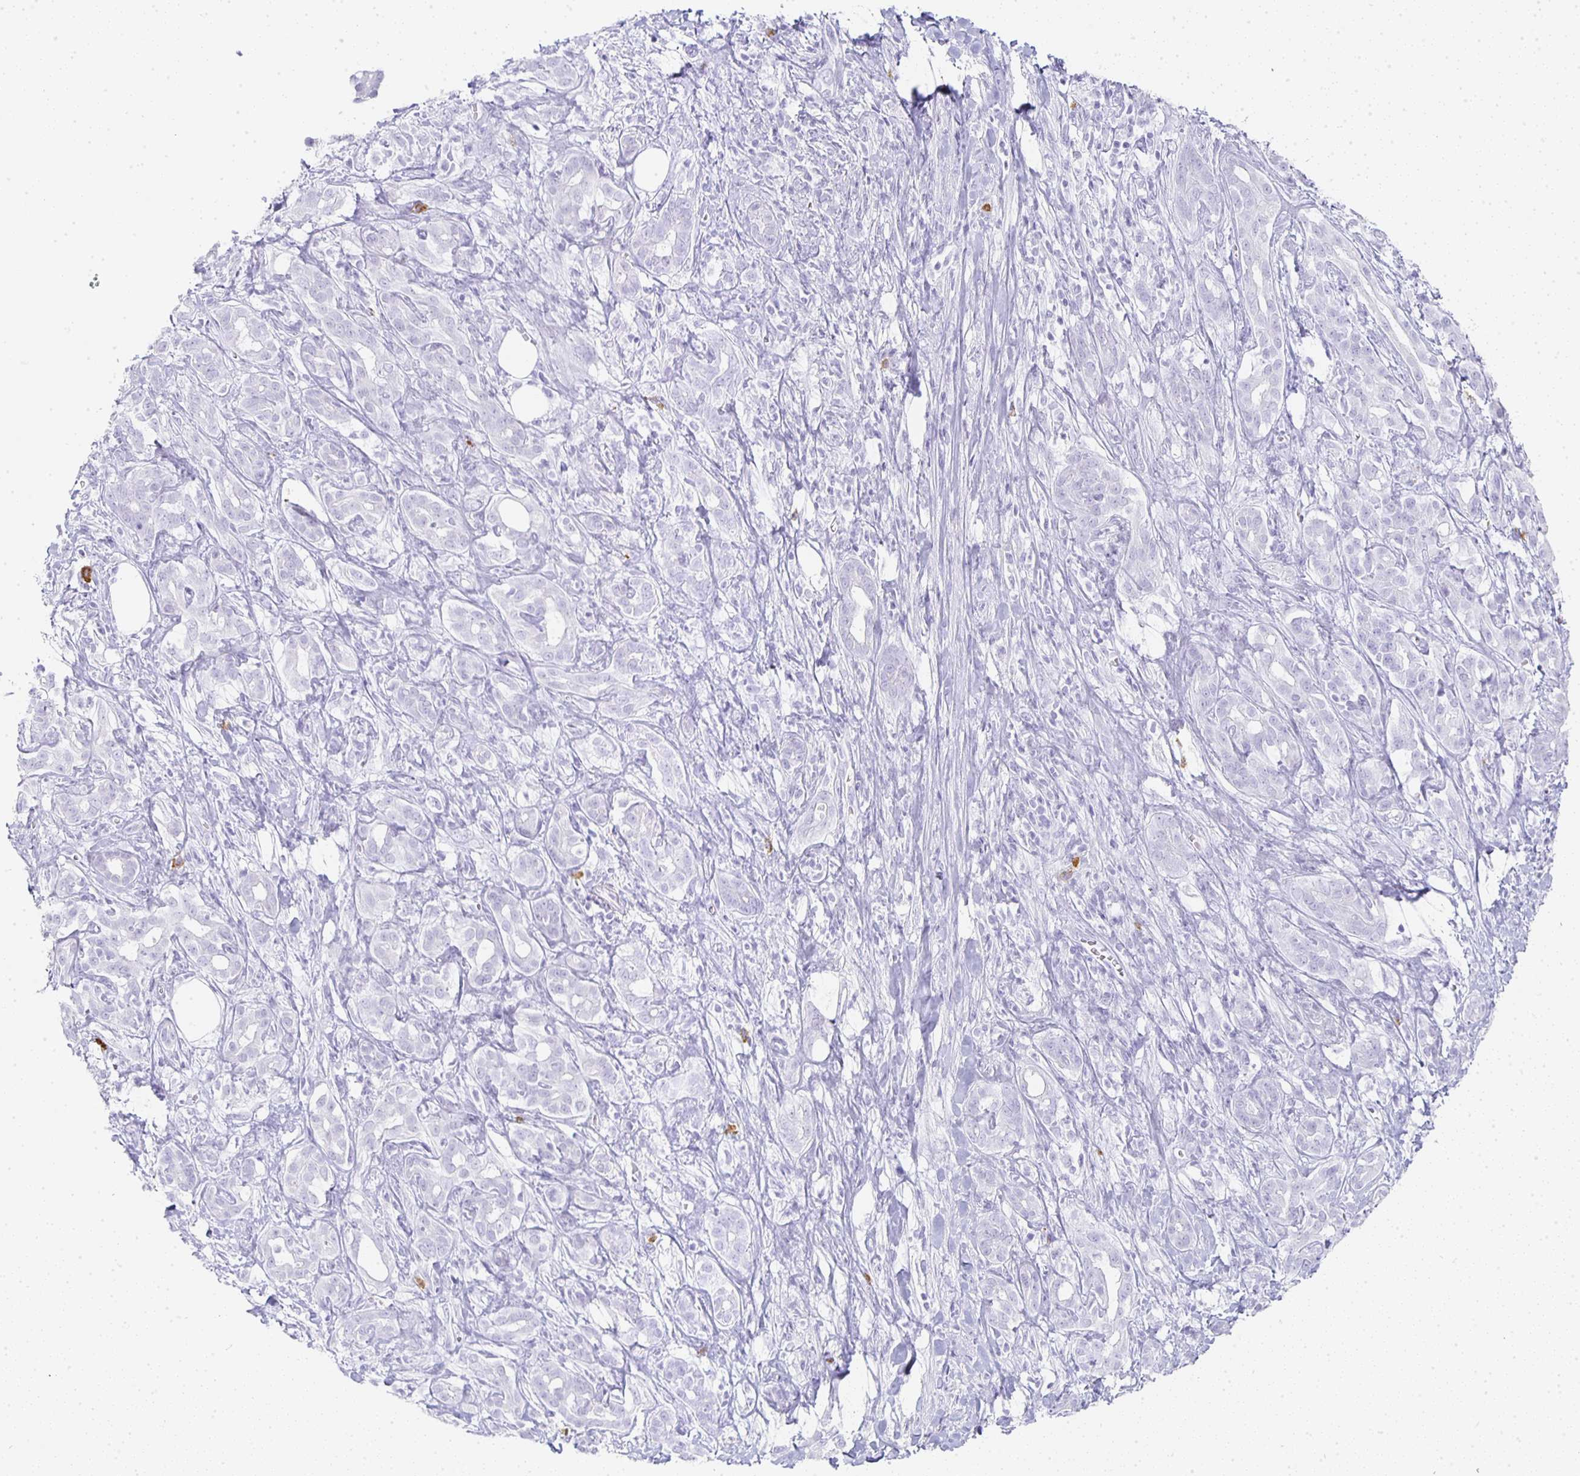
{"staining": {"intensity": "negative", "quantity": "none", "location": "none"}, "tissue": "pancreatic cancer", "cell_type": "Tumor cells", "image_type": "cancer", "snomed": [{"axis": "morphology", "description": "Adenocarcinoma, NOS"}, {"axis": "topography", "description": "Pancreas"}], "caption": "Image shows no significant protein positivity in tumor cells of pancreatic cancer.", "gene": "TPSD1", "patient": {"sex": "male", "age": 61}}